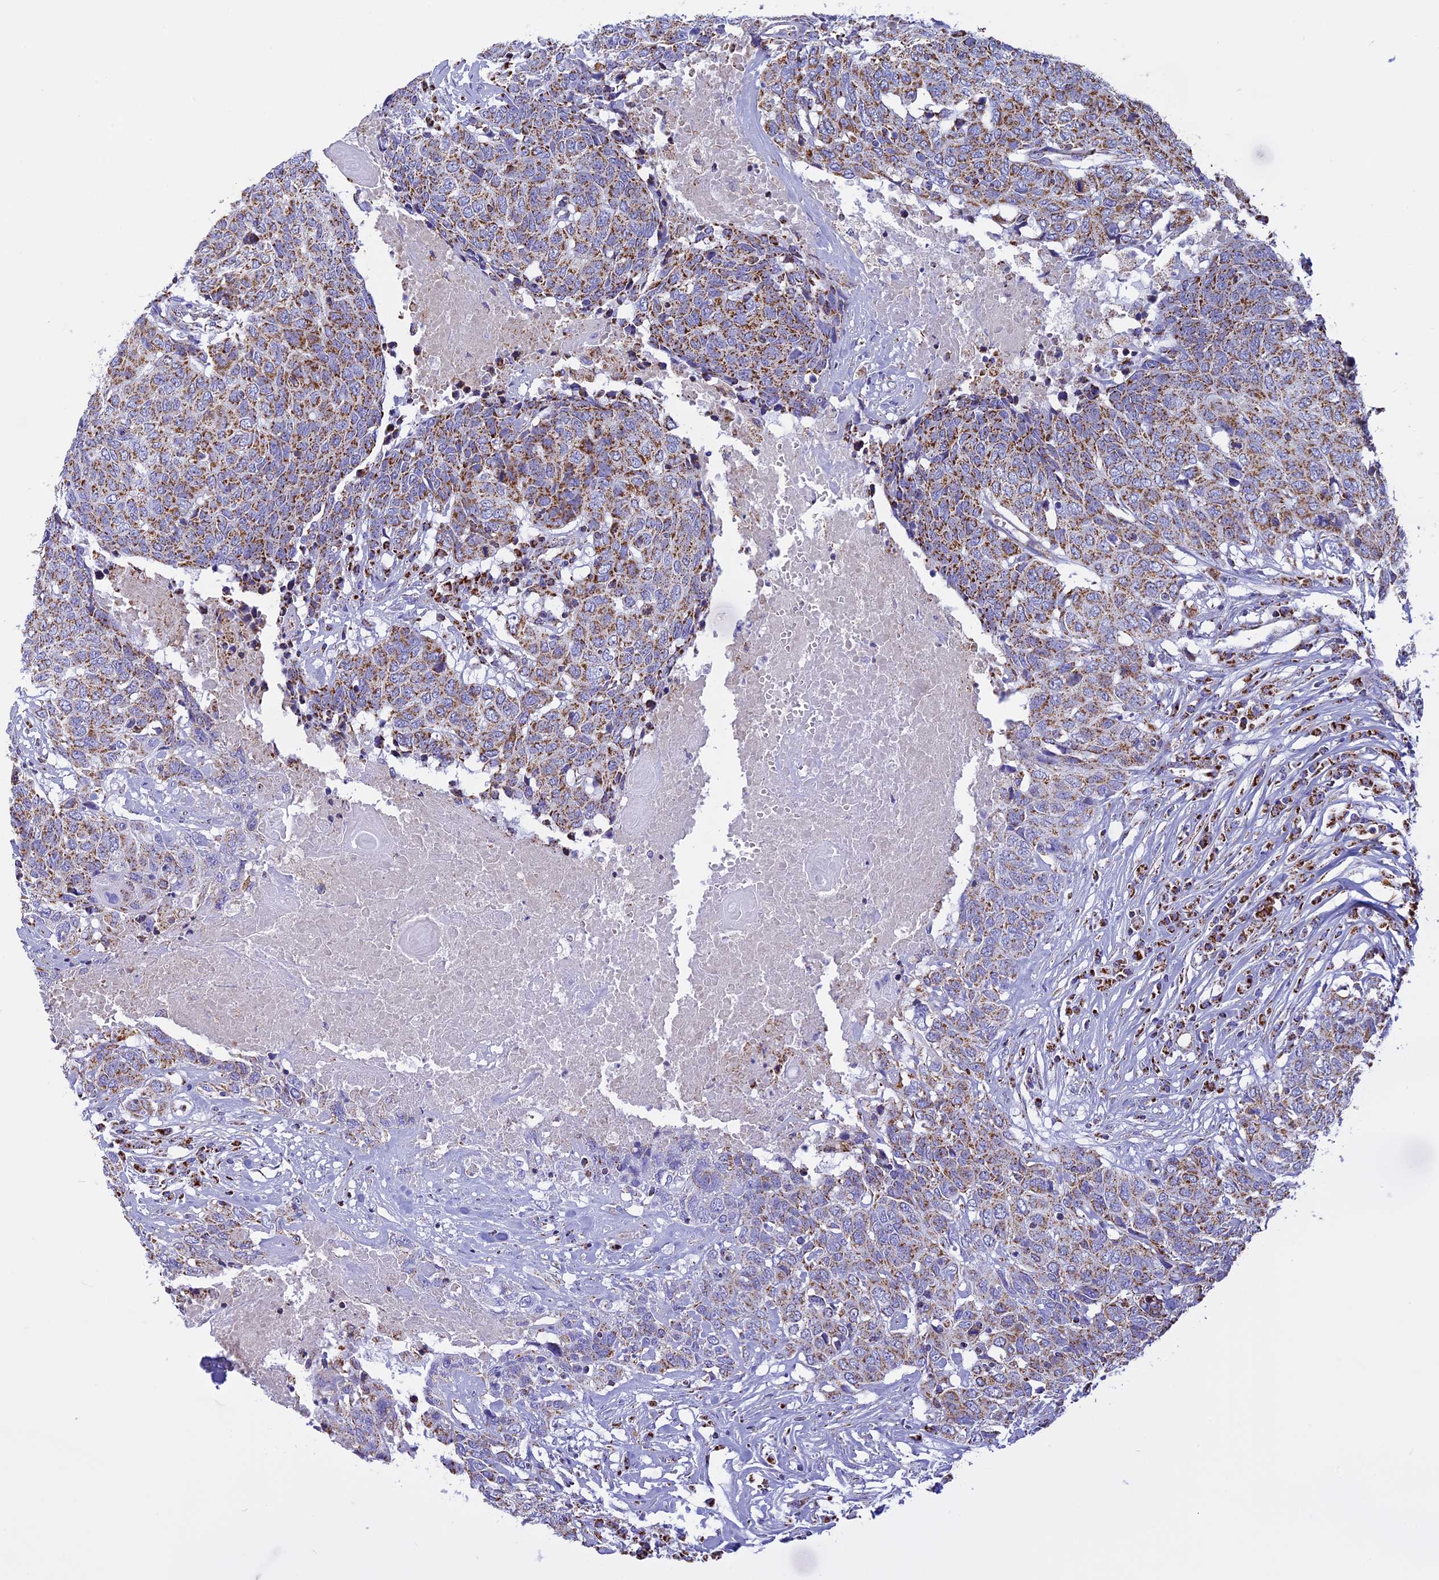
{"staining": {"intensity": "moderate", "quantity": ">75%", "location": "cytoplasmic/membranous"}, "tissue": "head and neck cancer", "cell_type": "Tumor cells", "image_type": "cancer", "snomed": [{"axis": "morphology", "description": "Squamous cell carcinoma, NOS"}, {"axis": "topography", "description": "Head-Neck"}], "caption": "An image of human squamous cell carcinoma (head and neck) stained for a protein shows moderate cytoplasmic/membranous brown staining in tumor cells.", "gene": "KCNG1", "patient": {"sex": "male", "age": 66}}